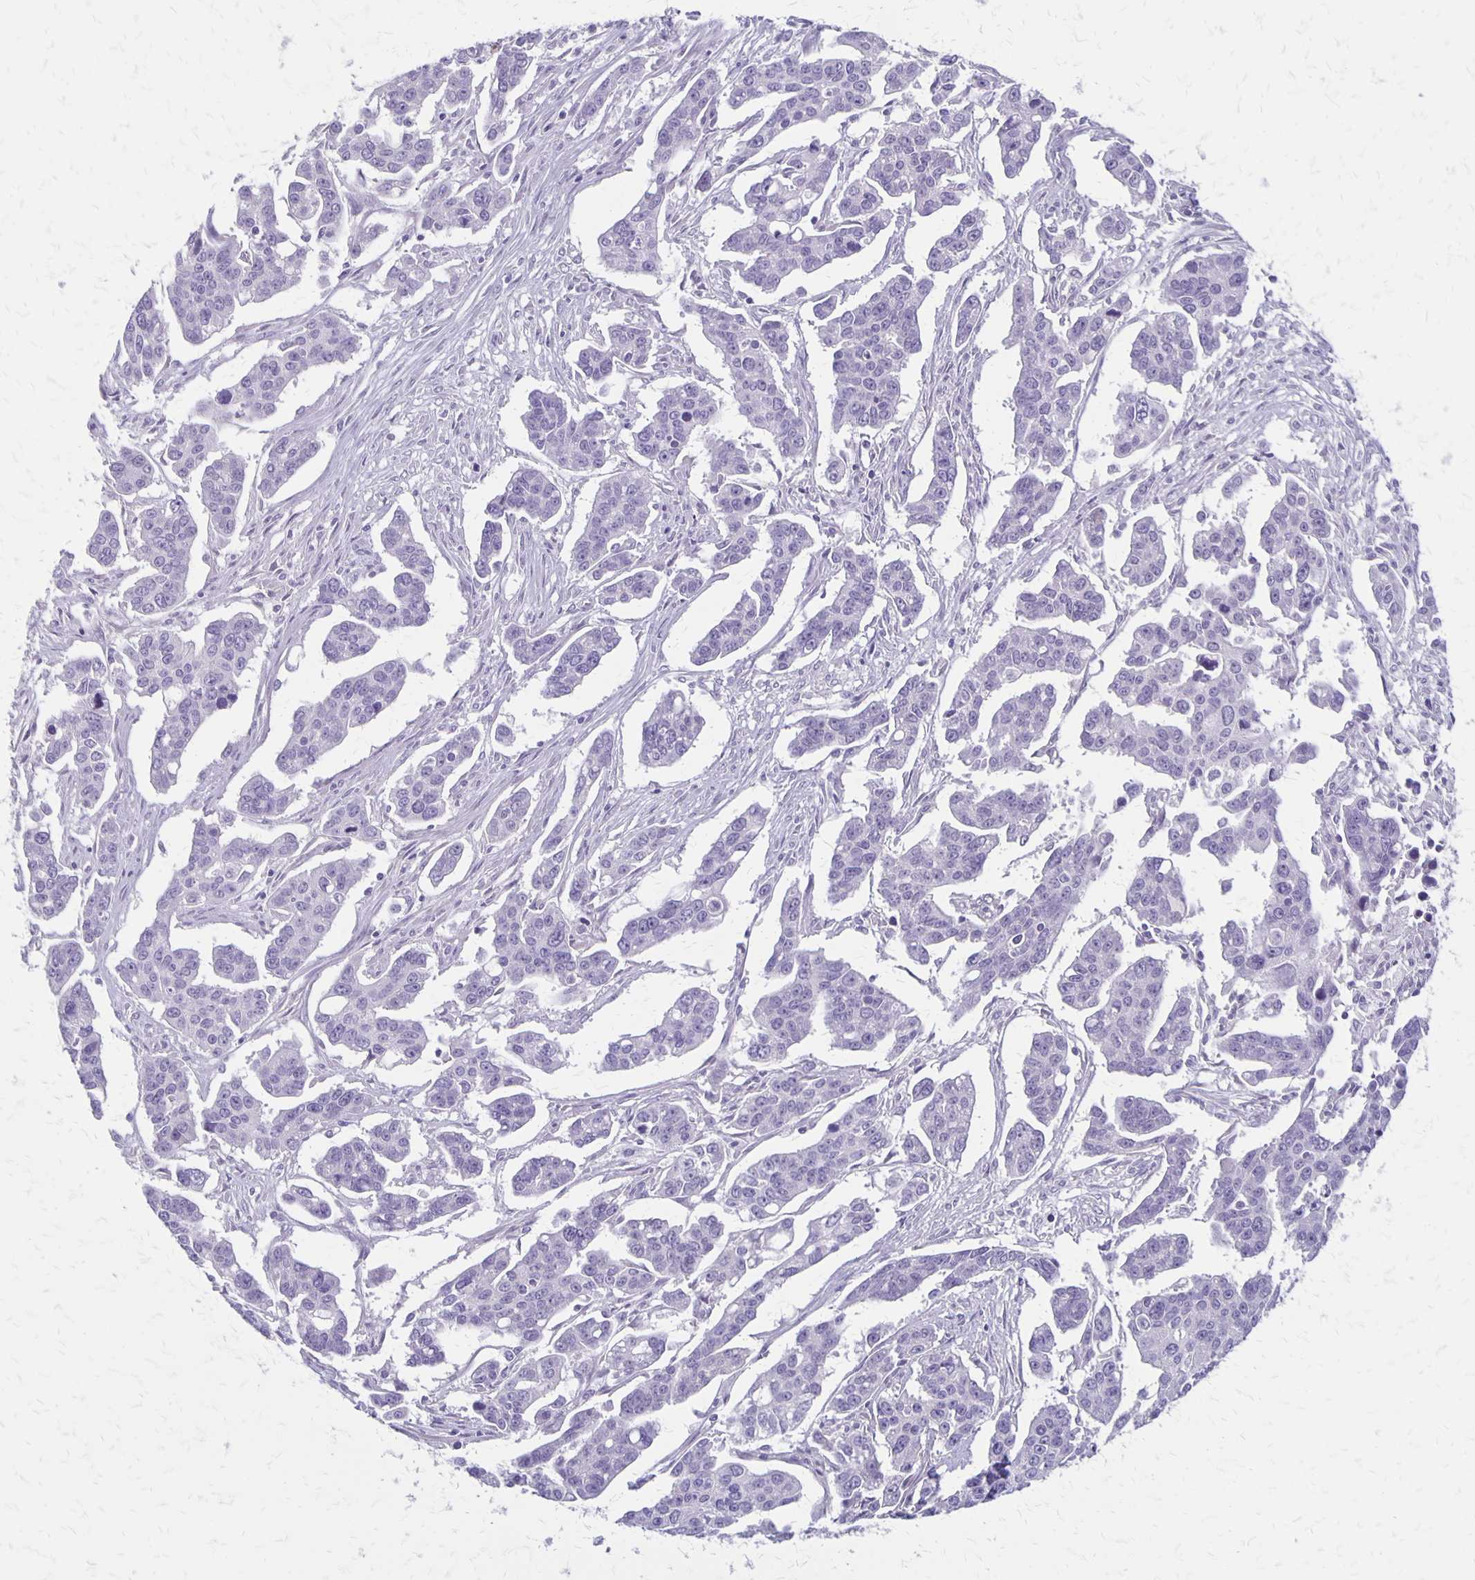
{"staining": {"intensity": "negative", "quantity": "none", "location": "none"}, "tissue": "ovarian cancer", "cell_type": "Tumor cells", "image_type": "cancer", "snomed": [{"axis": "morphology", "description": "Carcinoma, endometroid"}, {"axis": "topography", "description": "Ovary"}], "caption": "Immunohistochemistry (IHC) image of human ovarian cancer stained for a protein (brown), which shows no staining in tumor cells.", "gene": "HOMER1", "patient": {"sex": "female", "age": 78}}